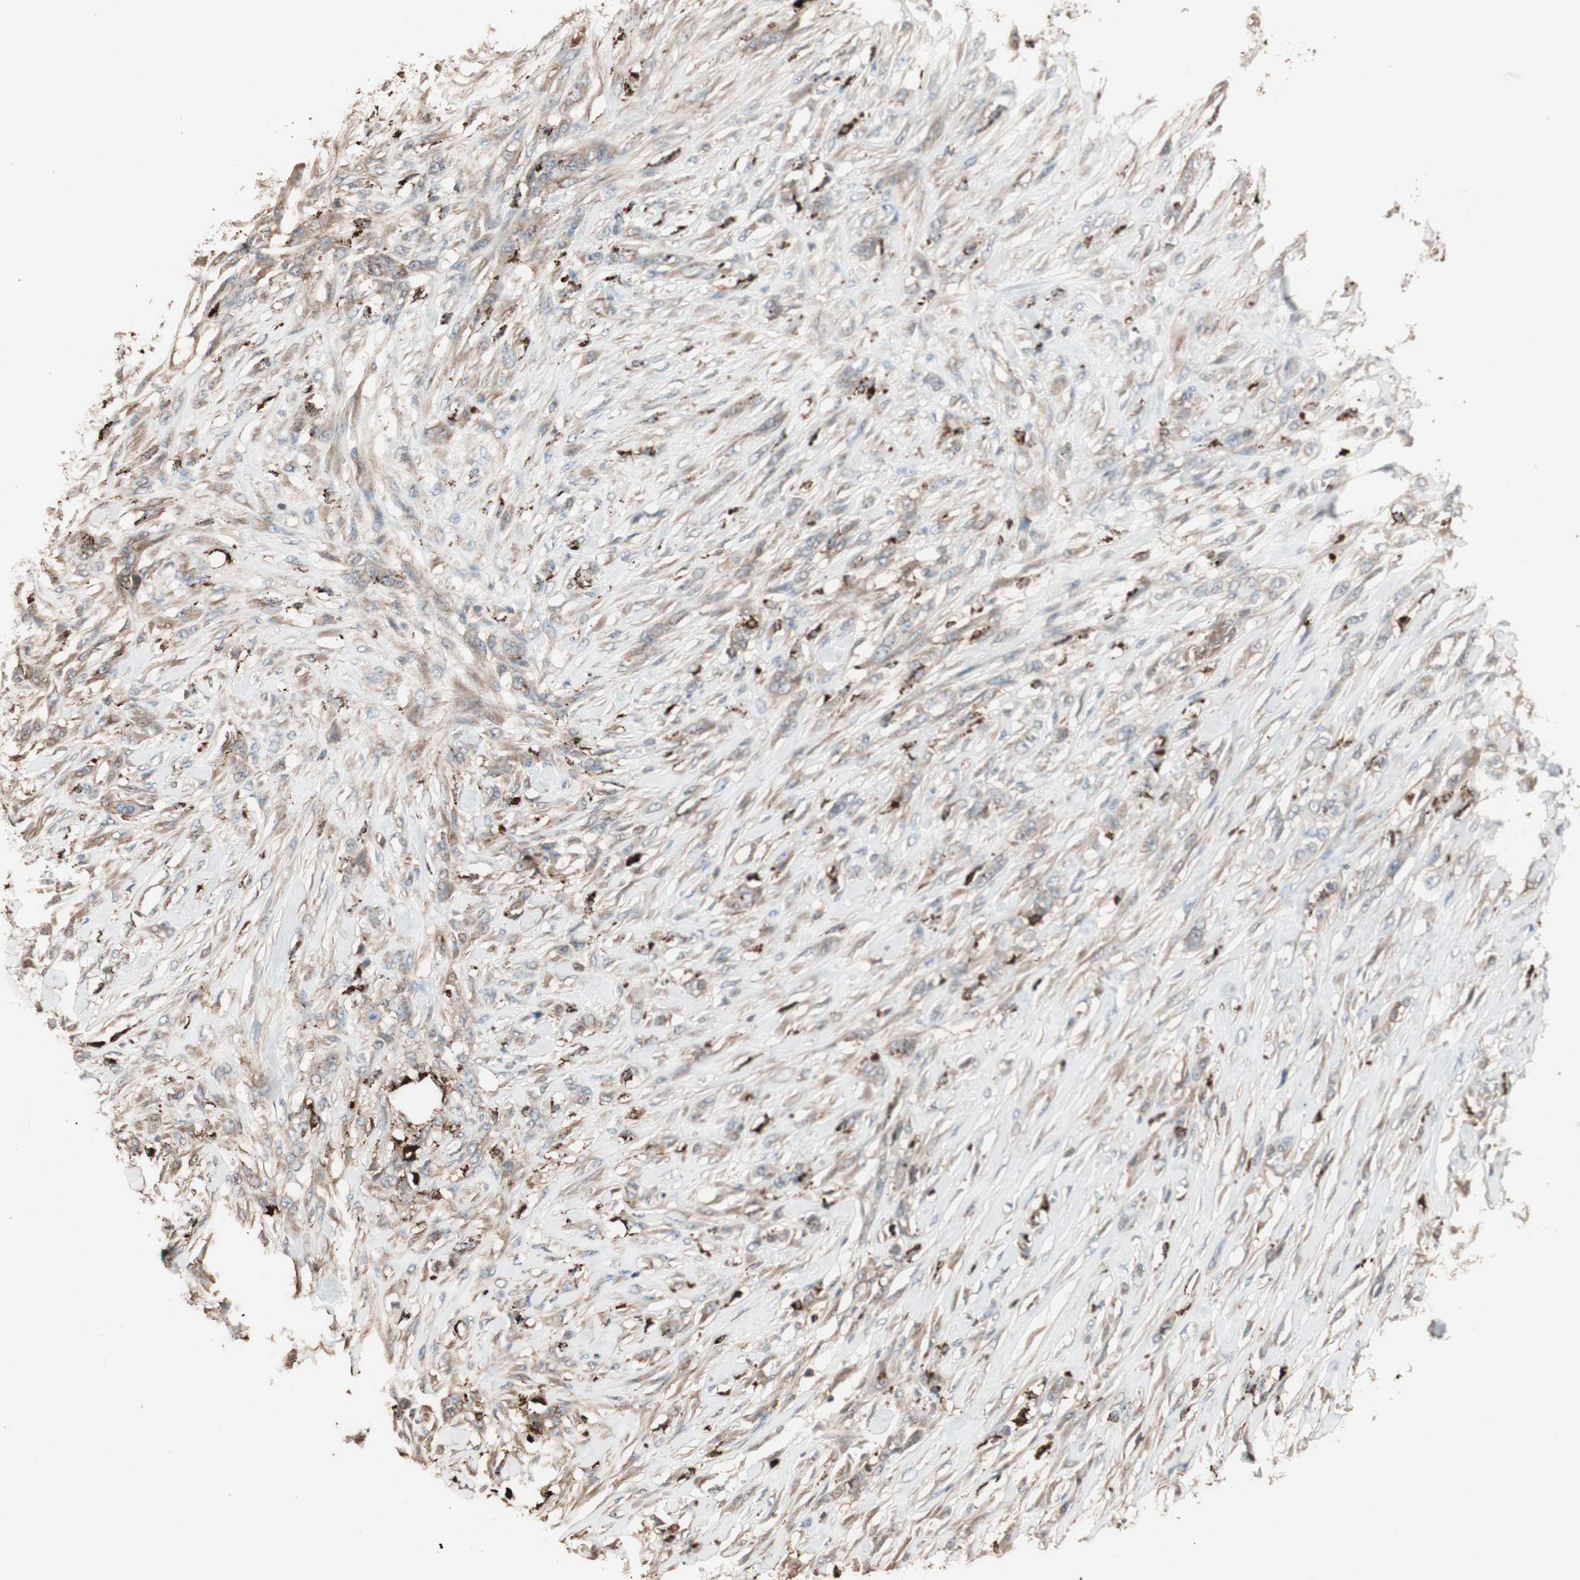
{"staining": {"intensity": "moderate", "quantity": "25%-75%", "location": "cytoplasmic/membranous"}, "tissue": "skin cancer", "cell_type": "Tumor cells", "image_type": "cancer", "snomed": [{"axis": "morphology", "description": "Squamous cell carcinoma, NOS"}, {"axis": "topography", "description": "Skin"}], "caption": "Squamous cell carcinoma (skin) stained for a protein (brown) exhibits moderate cytoplasmic/membranous positive positivity in about 25%-75% of tumor cells.", "gene": "CCT3", "patient": {"sex": "female", "age": 59}}